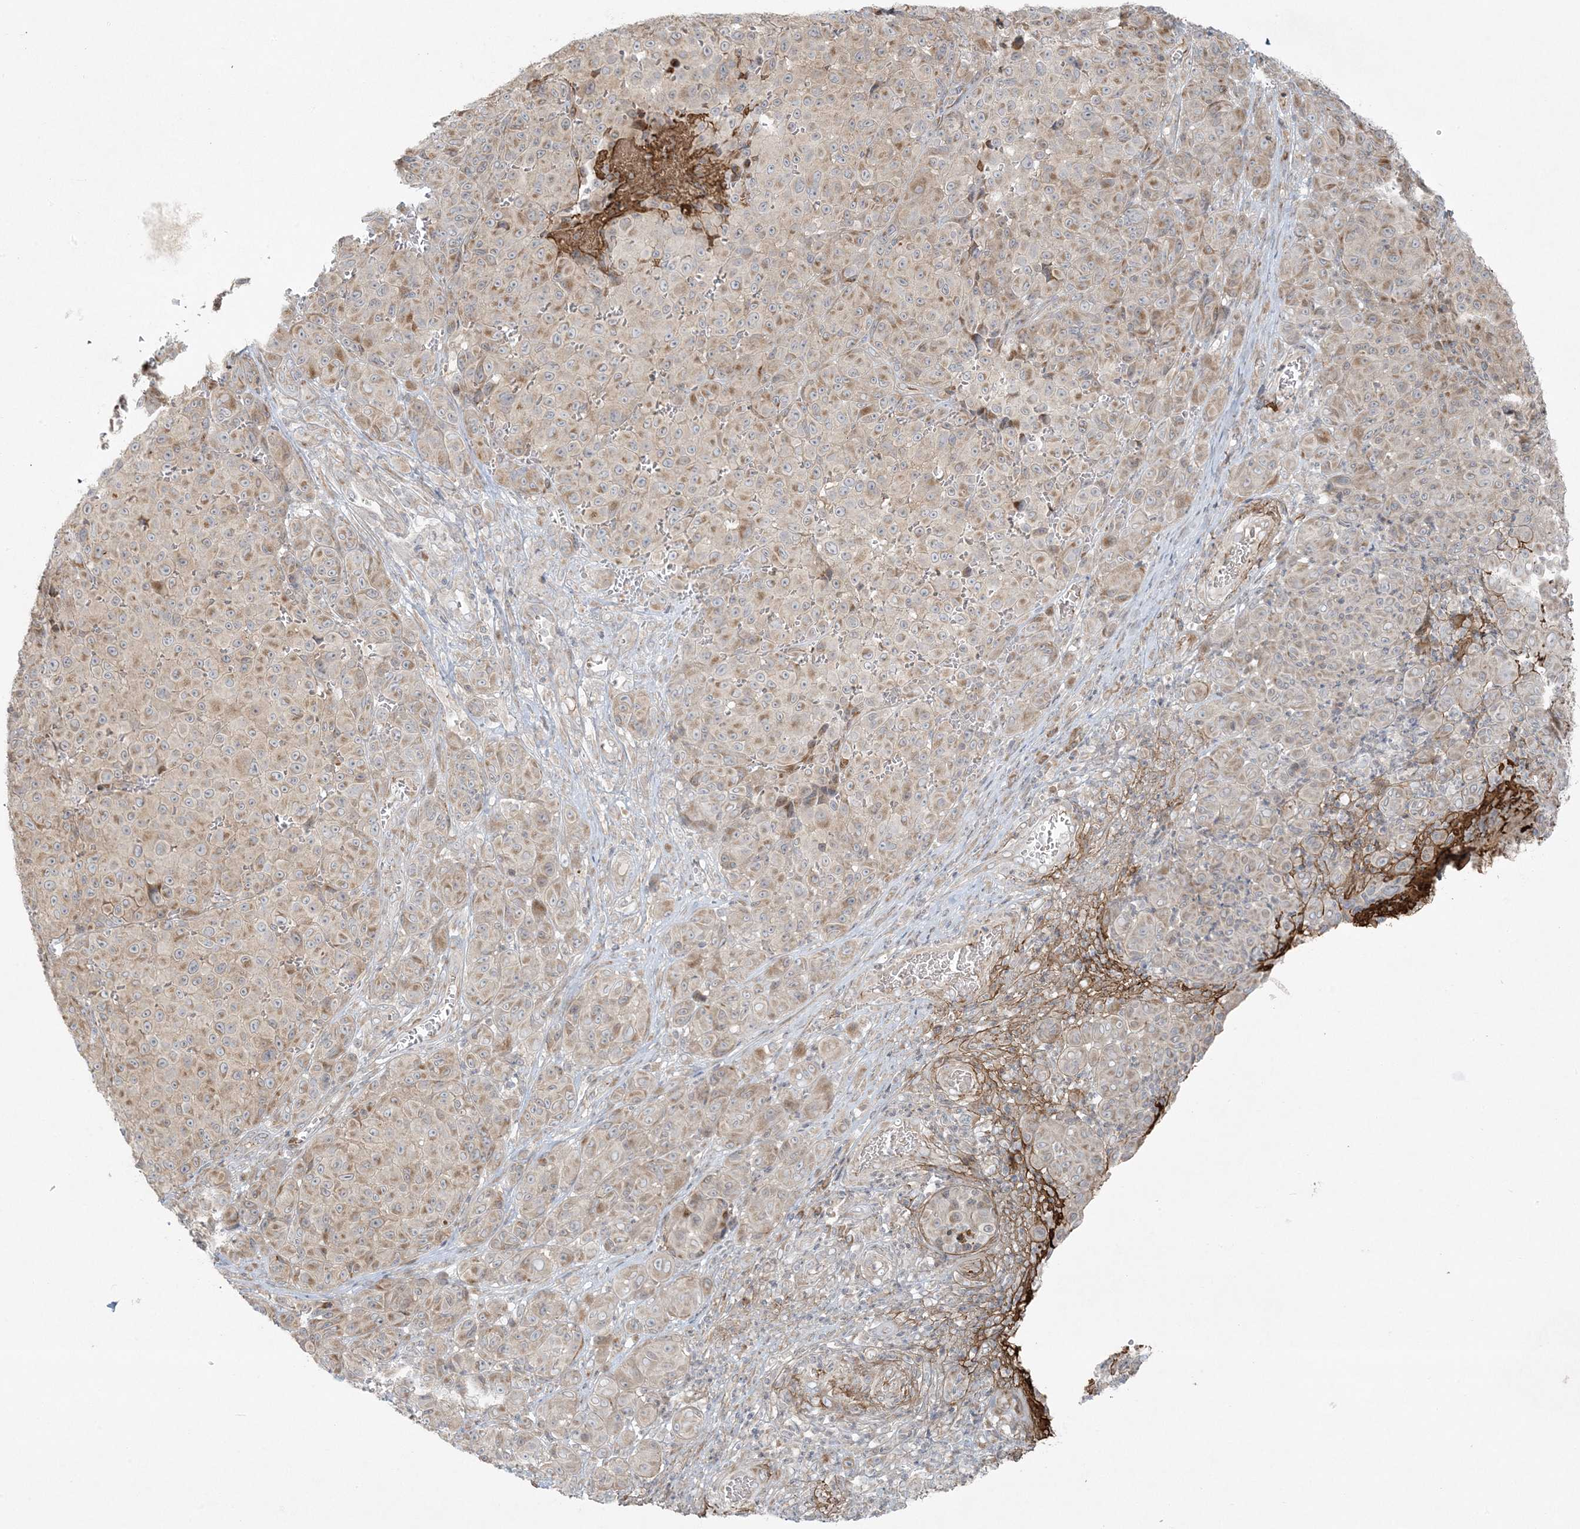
{"staining": {"intensity": "weak", "quantity": ">75%", "location": "cytoplasmic/membranous"}, "tissue": "melanoma", "cell_type": "Tumor cells", "image_type": "cancer", "snomed": [{"axis": "morphology", "description": "Malignant melanoma, NOS"}, {"axis": "topography", "description": "Skin"}], "caption": "This is an image of IHC staining of malignant melanoma, which shows weak expression in the cytoplasmic/membranous of tumor cells.", "gene": "ZNF263", "patient": {"sex": "male", "age": 73}}